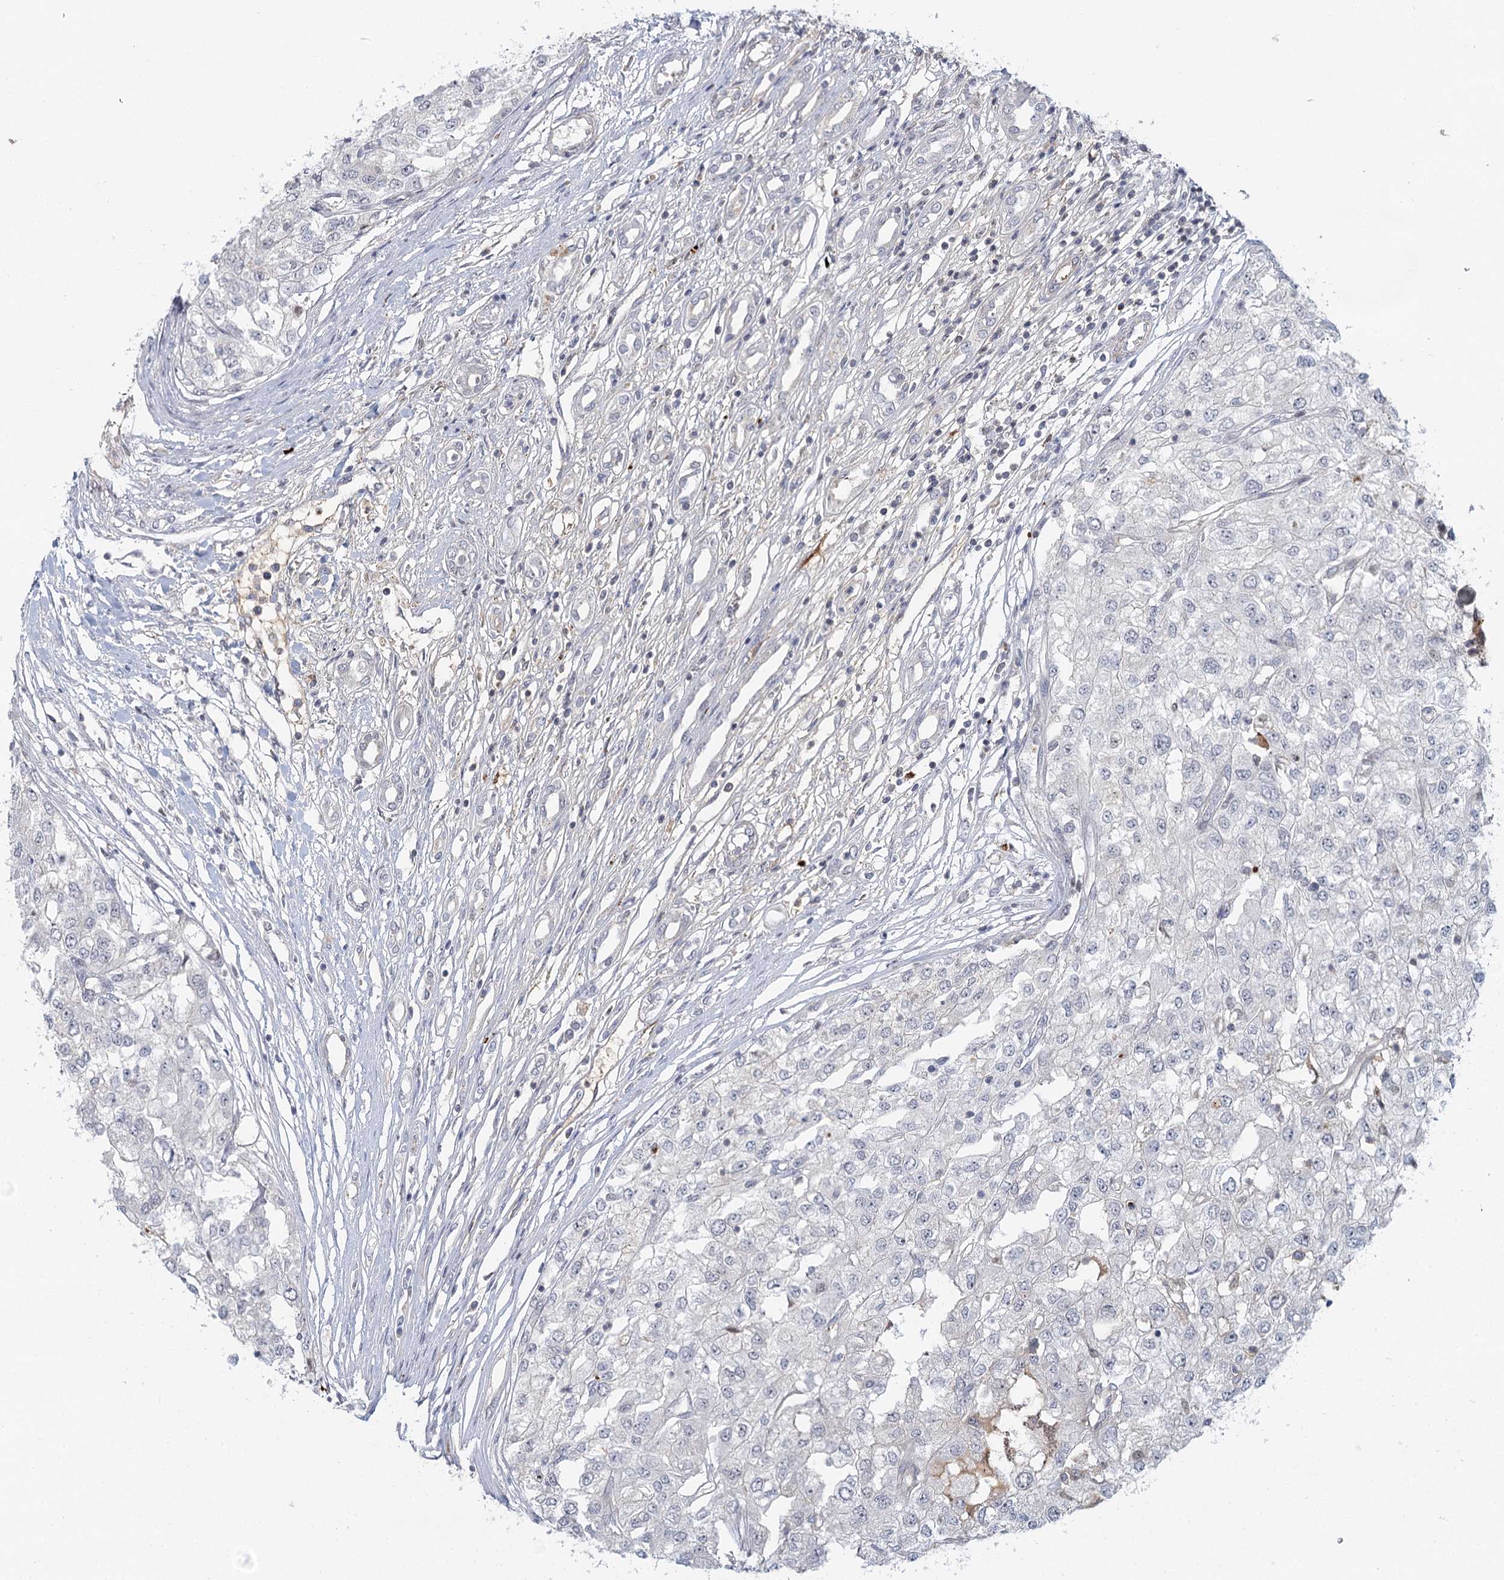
{"staining": {"intensity": "negative", "quantity": "none", "location": "none"}, "tissue": "renal cancer", "cell_type": "Tumor cells", "image_type": "cancer", "snomed": [{"axis": "morphology", "description": "Adenocarcinoma, NOS"}, {"axis": "topography", "description": "Kidney"}], "caption": "This is an immunohistochemistry micrograph of human renal adenocarcinoma. There is no positivity in tumor cells.", "gene": "GPATCH11", "patient": {"sex": "female", "age": 54}}